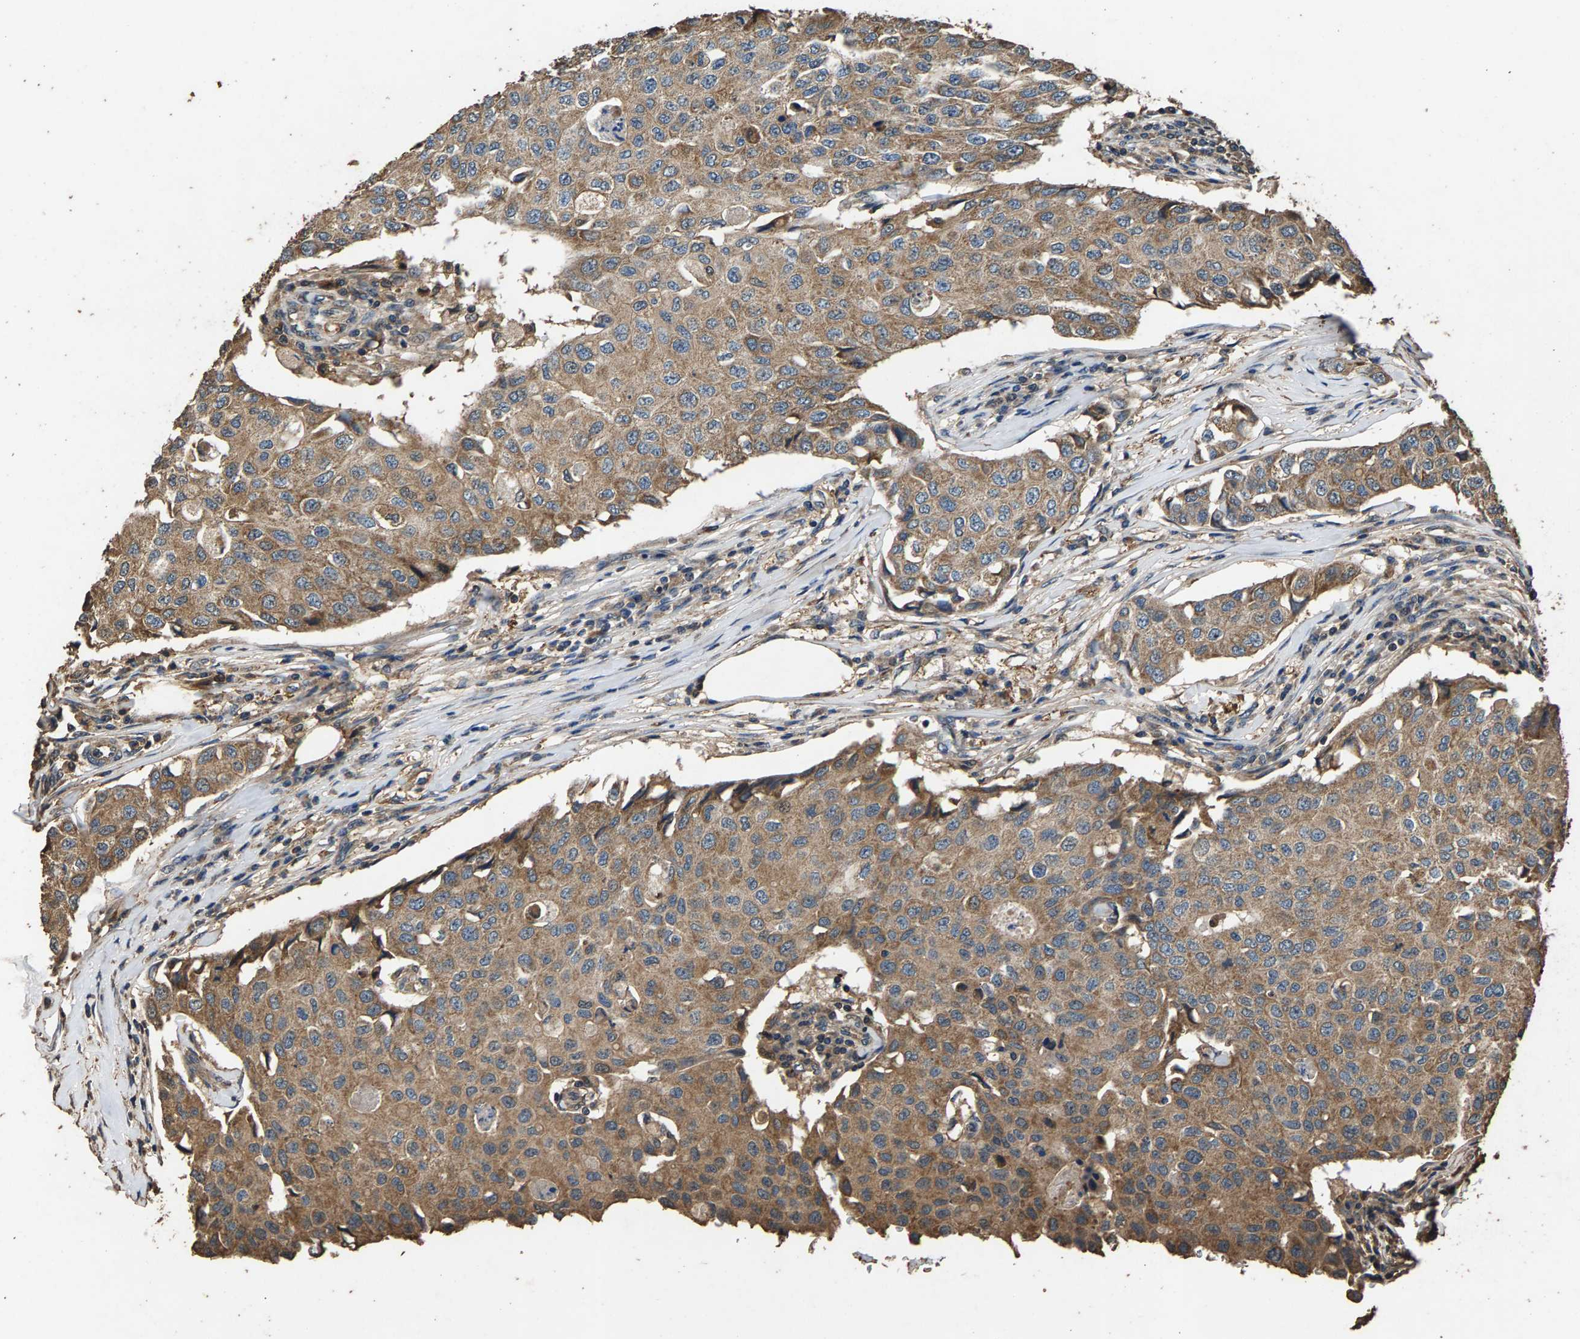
{"staining": {"intensity": "moderate", "quantity": ">75%", "location": "cytoplasmic/membranous"}, "tissue": "breast cancer", "cell_type": "Tumor cells", "image_type": "cancer", "snomed": [{"axis": "morphology", "description": "Duct carcinoma"}, {"axis": "topography", "description": "Breast"}], "caption": "Breast cancer stained for a protein demonstrates moderate cytoplasmic/membranous positivity in tumor cells.", "gene": "MRPL27", "patient": {"sex": "female", "age": 80}}